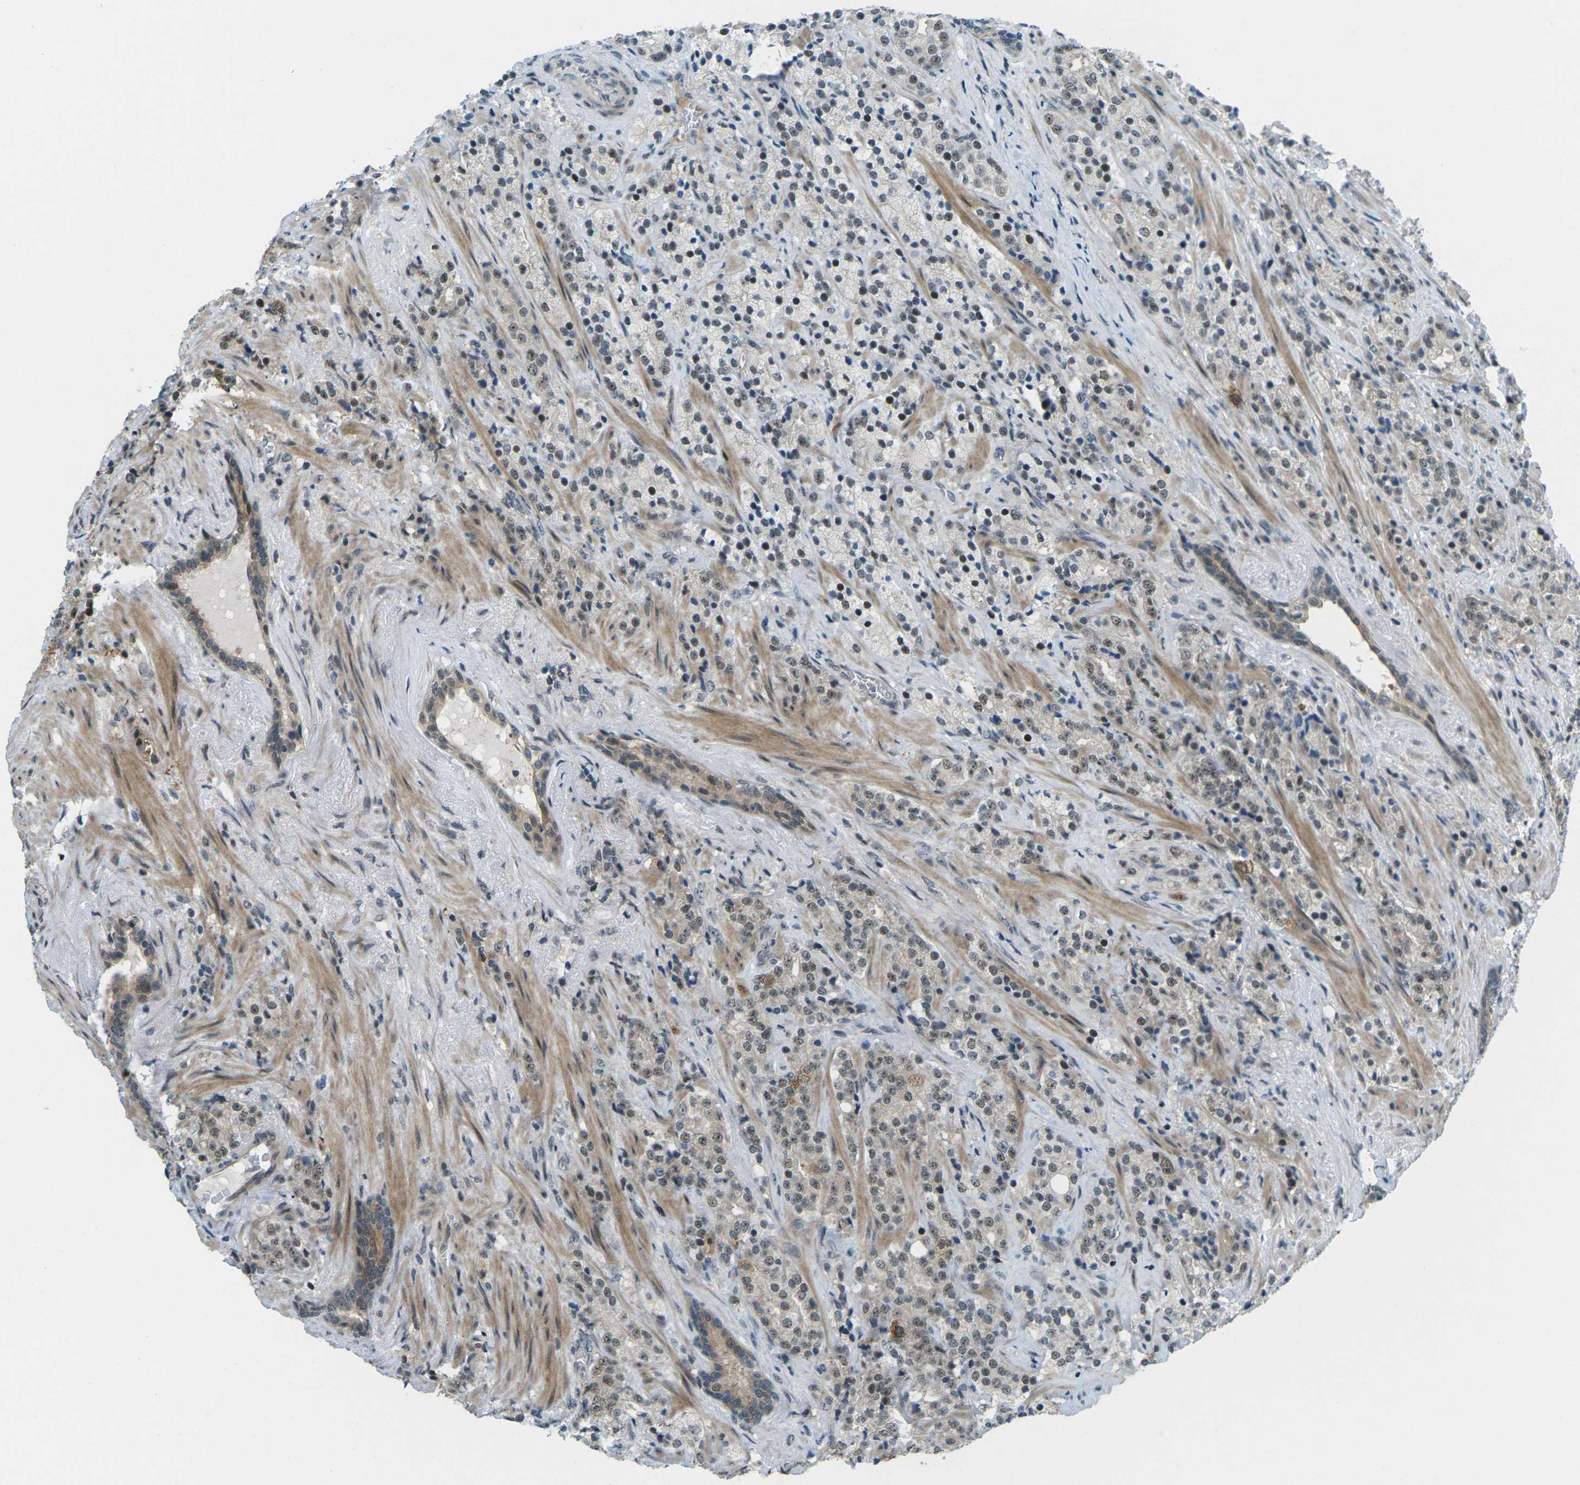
{"staining": {"intensity": "moderate", "quantity": ">75%", "location": "nuclear"}, "tissue": "prostate cancer", "cell_type": "Tumor cells", "image_type": "cancer", "snomed": [{"axis": "morphology", "description": "Adenocarcinoma, High grade"}, {"axis": "topography", "description": "Prostate"}], "caption": "Brown immunohistochemical staining in prostate adenocarcinoma (high-grade) demonstrates moderate nuclear positivity in about >75% of tumor cells. Immunohistochemistry stains the protein in brown and the nuclei are stained blue.", "gene": "UBE2S", "patient": {"sex": "male", "age": 71}}